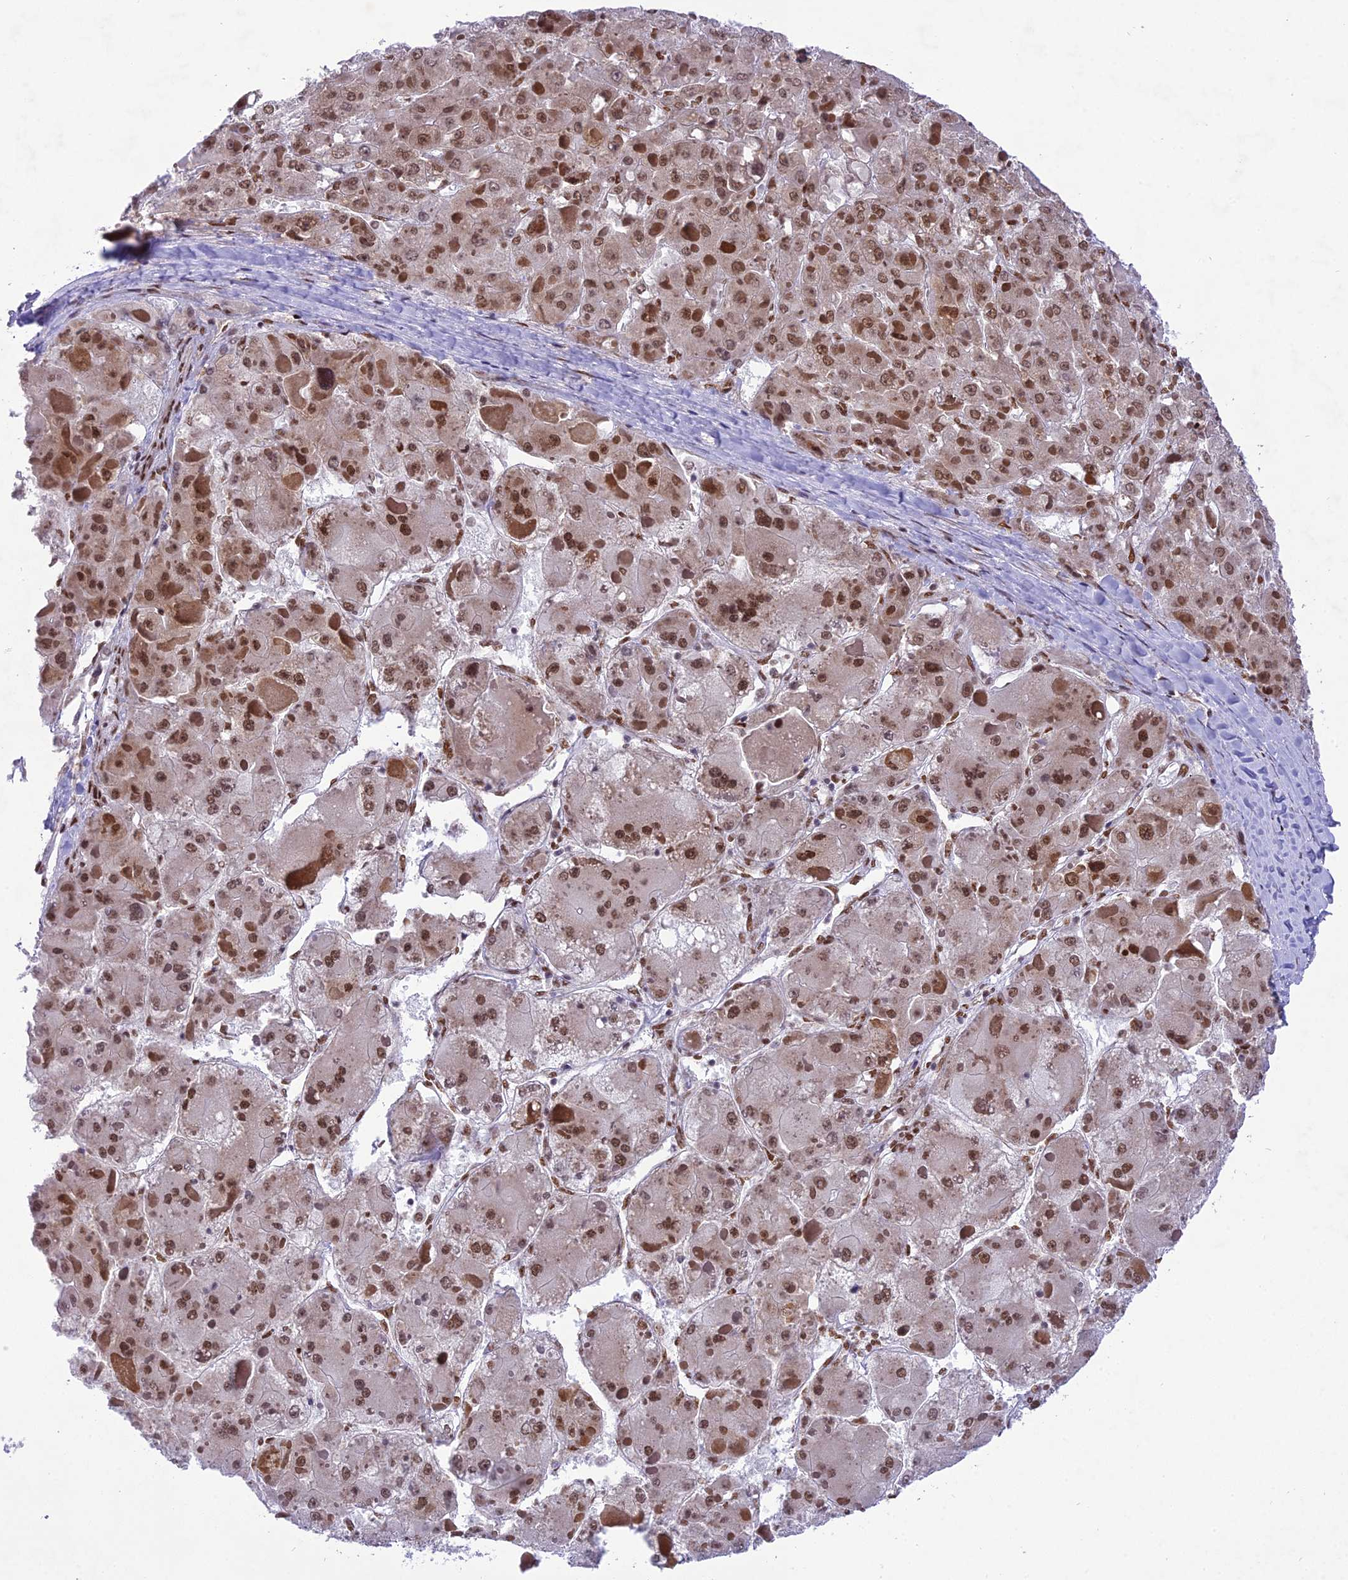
{"staining": {"intensity": "moderate", "quantity": ">75%", "location": "nuclear"}, "tissue": "liver cancer", "cell_type": "Tumor cells", "image_type": "cancer", "snomed": [{"axis": "morphology", "description": "Carcinoma, Hepatocellular, NOS"}, {"axis": "topography", "description": "Liver"}], "caption": "The image reveals immunohistochemical staining of liver hepatocellular carcinoma. There is moderate nuclear staining is appreciated in about >75% of tumor cells.", "gene": "DDX1", "patient": {"sex": "female", "age": 73}}